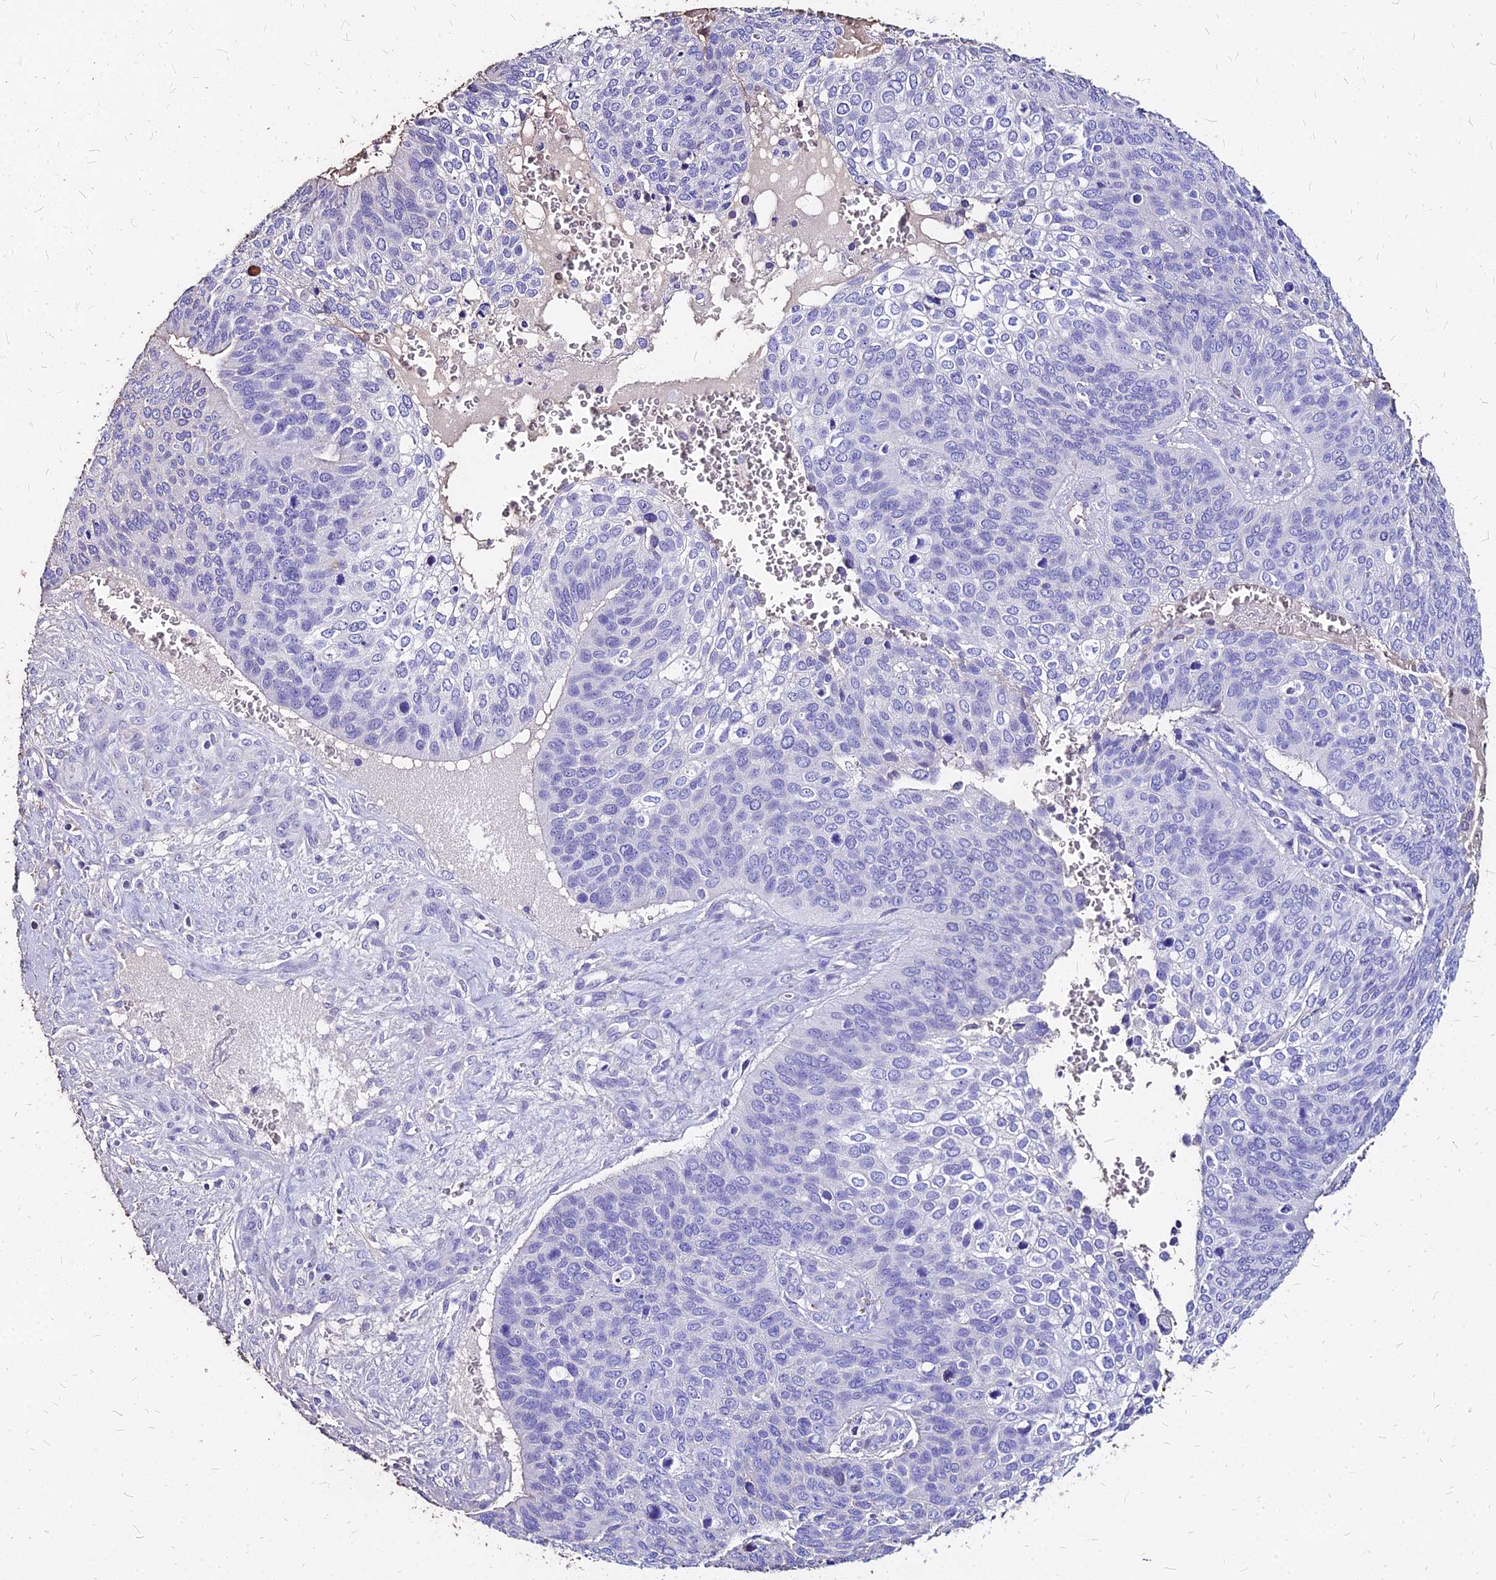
{"staining": {"intensity": "negative", "quantity": "none", "location": "none"}, "tissue": "skin cancer", "cell_type": "Tumor cells", "image_type": "cancer", "snomed": [{"axis": "morphology", "description": "Basal cell carcinoma"}, {"axis": "topography", "description": "Skin"}], "caption": "Skin basal cell carcinoma was stained to show a protein in brown. There is no significant staining in tumor cells.", "gene": "NME5", "patient": {"sex": "female", "age": 74}}